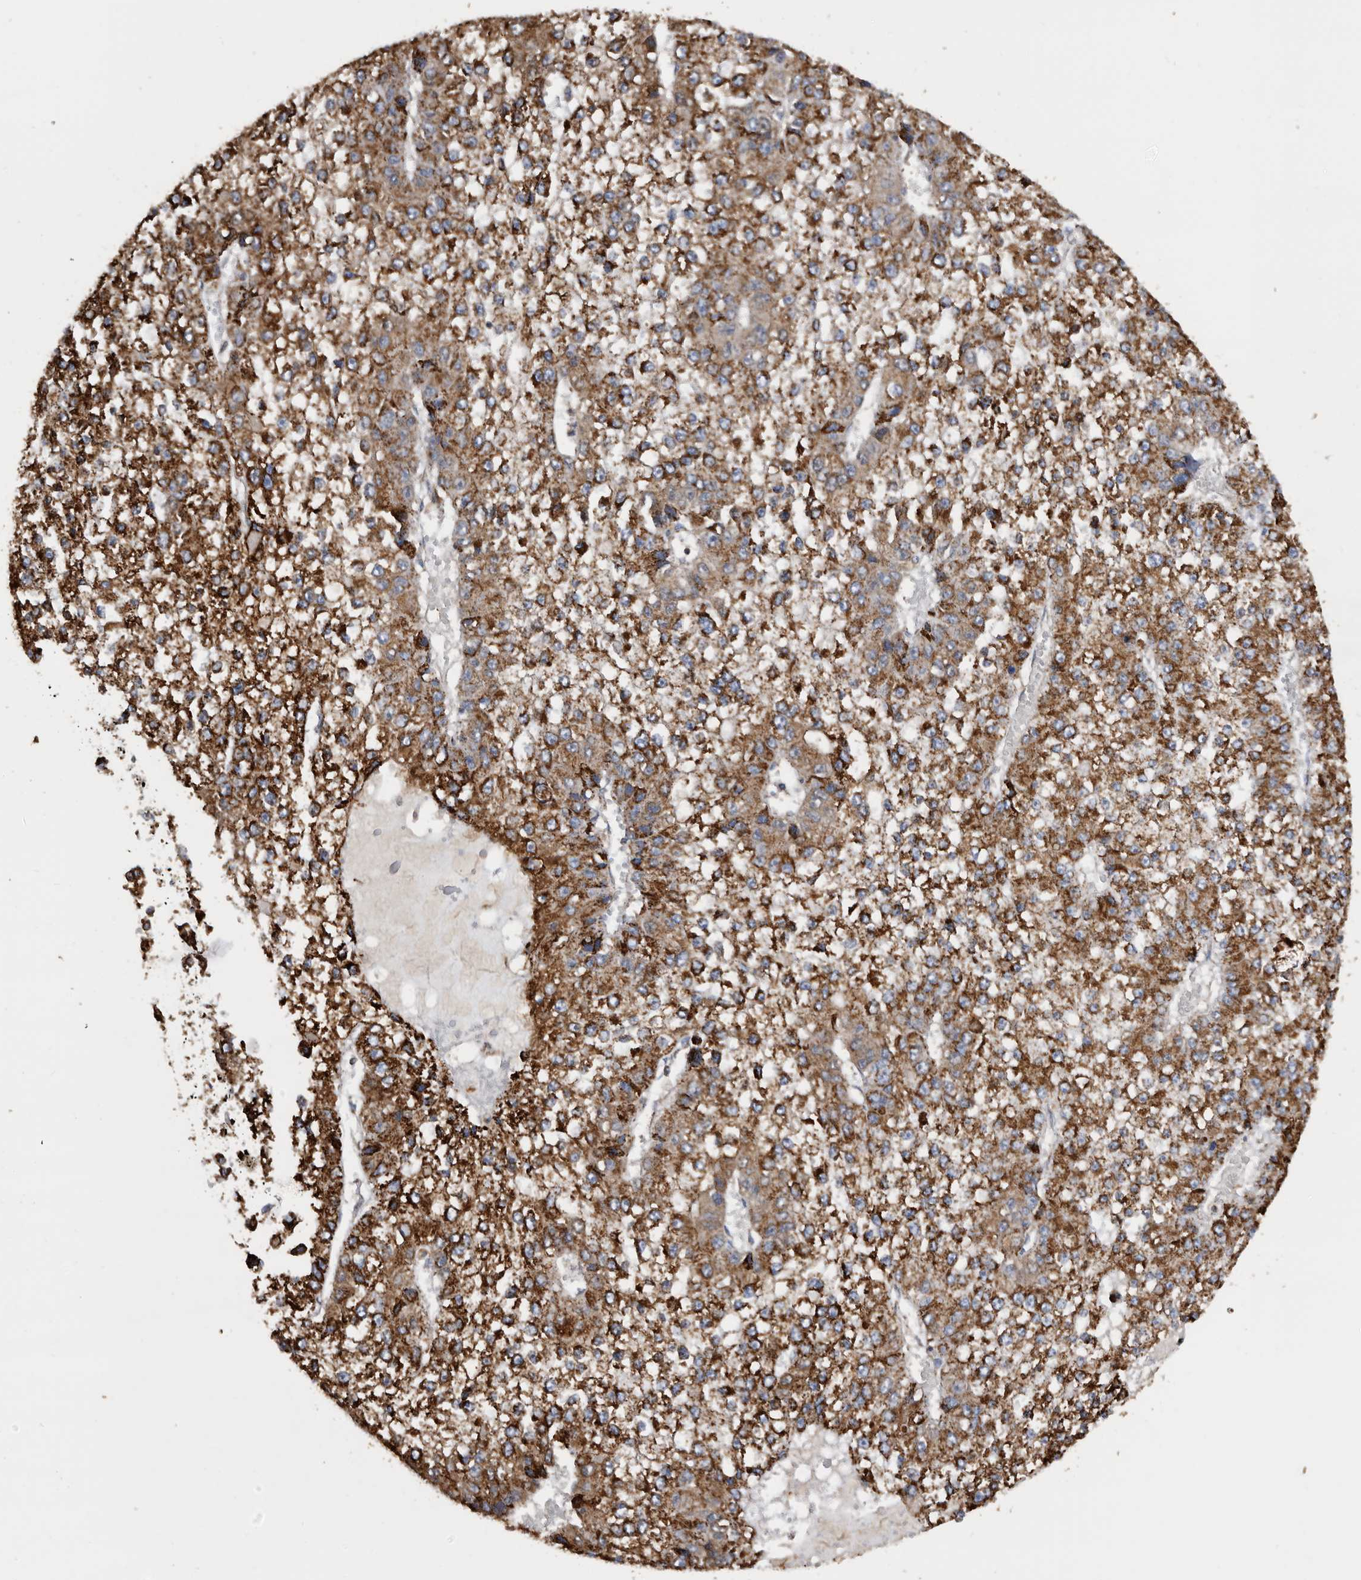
{"staining": {"intensity": "strong", "quantity": ">75%", "location": "cytoplasmic/membranous"}, "tissue": "liver cancer", "cell_type": "Tumor cells", "image_type": "cancer", "snomed": [{"axis": "morphology", "description": "Carcinoma, Hepatocellular, NOS"}, {"axis": "topography", "description": "Liver"}], "caption": "Liver cancer (hepatocellular carcinoma) stained for a protein displays strong cytoplasmic/membranous positivity in tumor cells.", "gene": "WFDC1", "patient": {"sex": "female", "age": 73}}